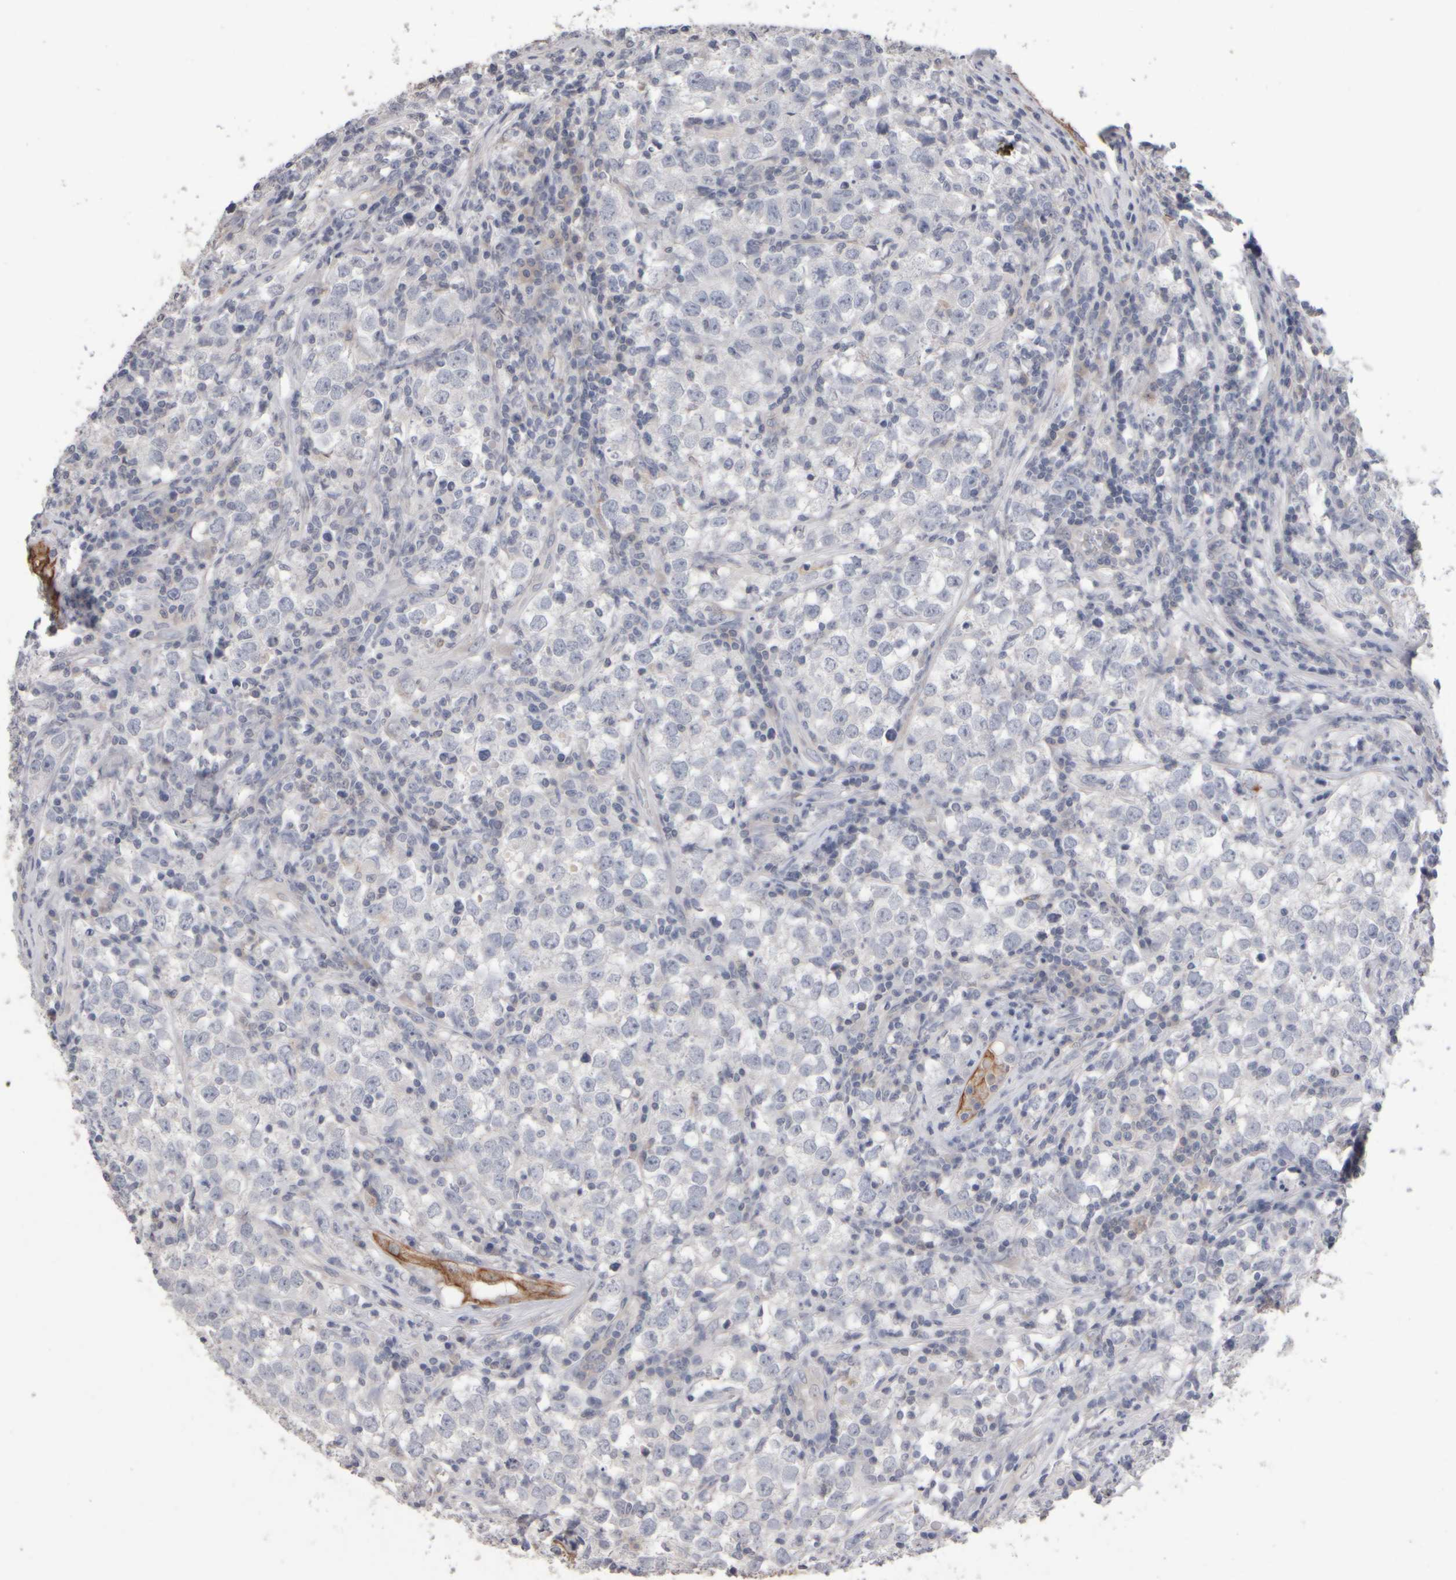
{"staining": {"intensity": "negative", "quantity": "none", "location": "none"}, "tissue": "testis cancer", "cell_type": "Tumor cells", "image_type": "cancer", "snomed": [{"axis": "morphology", "description": "Seminoma, NOS"}, {"axis": "morphology", "description": "Carcinoma, Embryonal, NOS"}, {"axis": "topography", "description": "Testis"}], "caption": "High magnification brightfield microscopy of testis cancer stained with DAB (brown) and counterstained with hematoxylin (blue): tumor cells show no significant expression.", "gene": "EPHX2", "patient": {"sex": "male", "age": 28}}